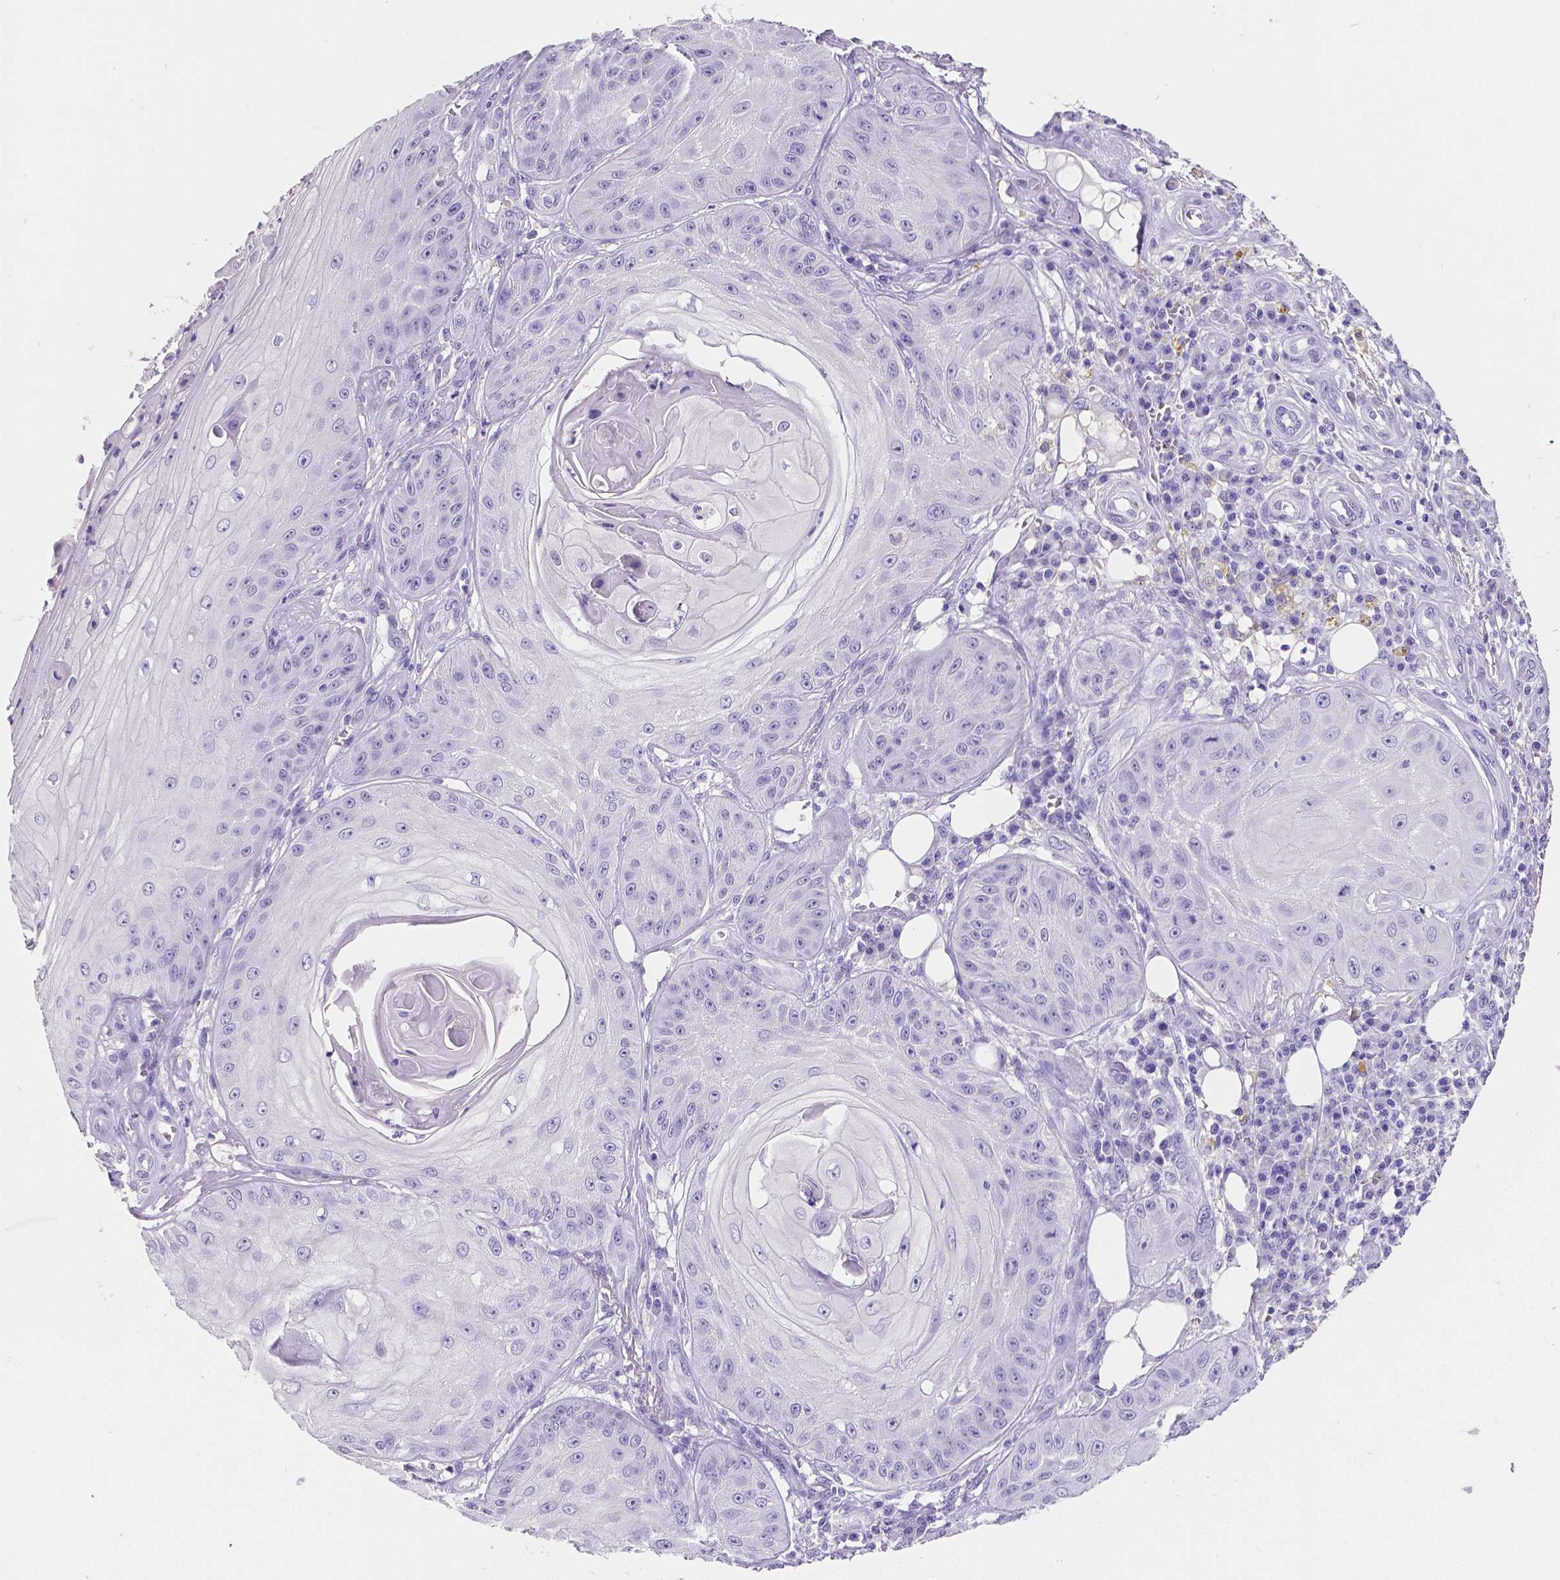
{"staining": {"intensity": "negative", "quantity": "none", "location": "none"}, "tissue": "skin cancer", "cell_type": "Tumor cells", "image_type": "cancer", "snomed": [{"axis": "morphology", "description": "Squamous cell carcinoma, NOS"}, {"axis": "topography", "description": "Skin"}], "caption": "This is an IHC photomicrograph of squamous cell carcinoma (skin). There is no staining in tumor cells.", "gene": "SATB2", "patient": {"sex": "male", "age": 70}}